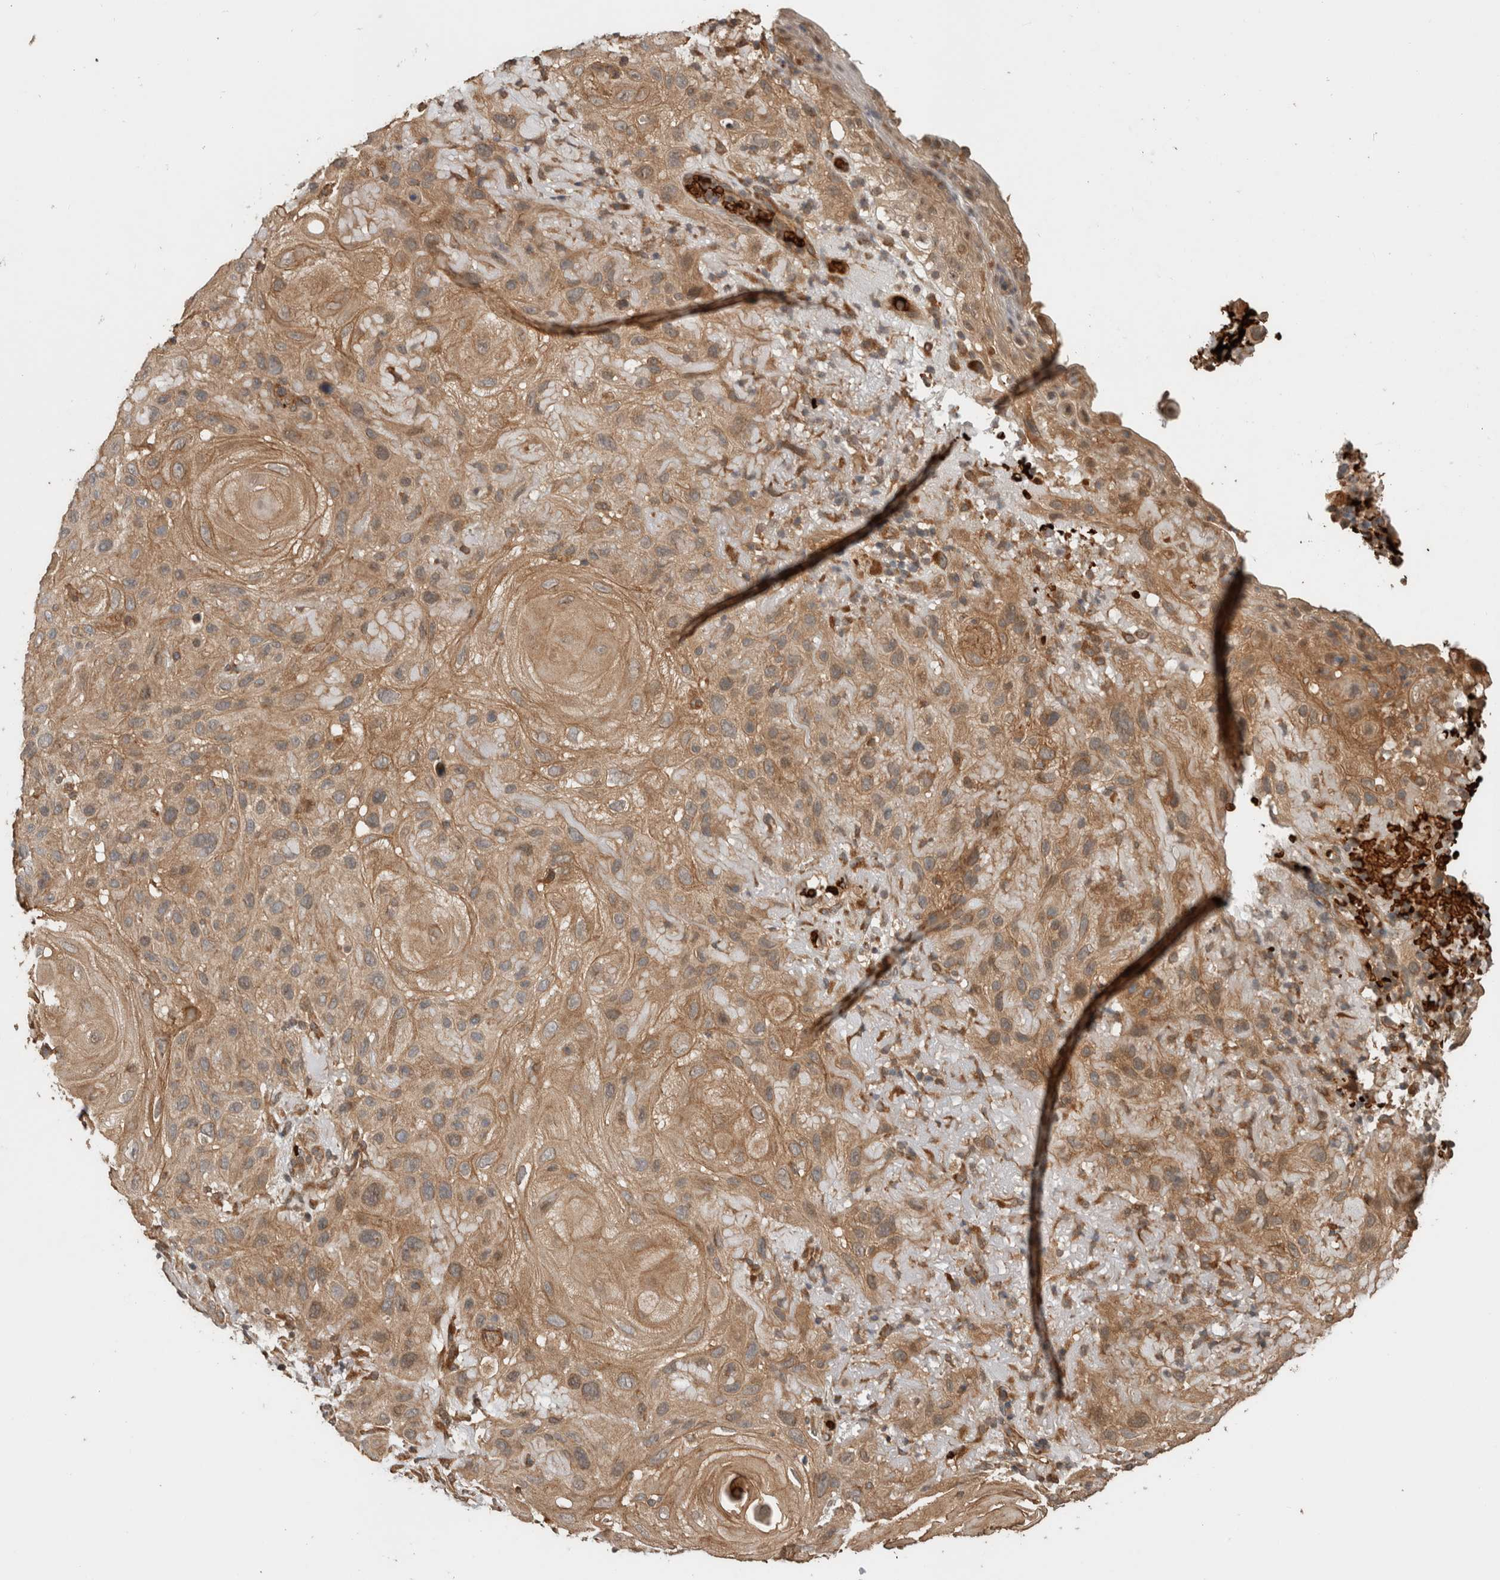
{"staining": {"intensity": "moderate", "quantity": ">75%", "location": "cytoplasmic/membranous"}, "tissue": "skin cancer", "cell_type": "Tumor cells", "image_type": "cancer", "snomed": [{"axis": "morphology", "description": "Squamous cell carcinoma, NOS"}, {"axis": "topography", "description": "Skin"}], "caption": "This is a micrograph of IHC staining of skin cancer, which shows moderate staining in the cytoplasmic/membranous of tumor cells.", "gene": "OTUD6B", "patient": {"sex": "female", "age": 96}}